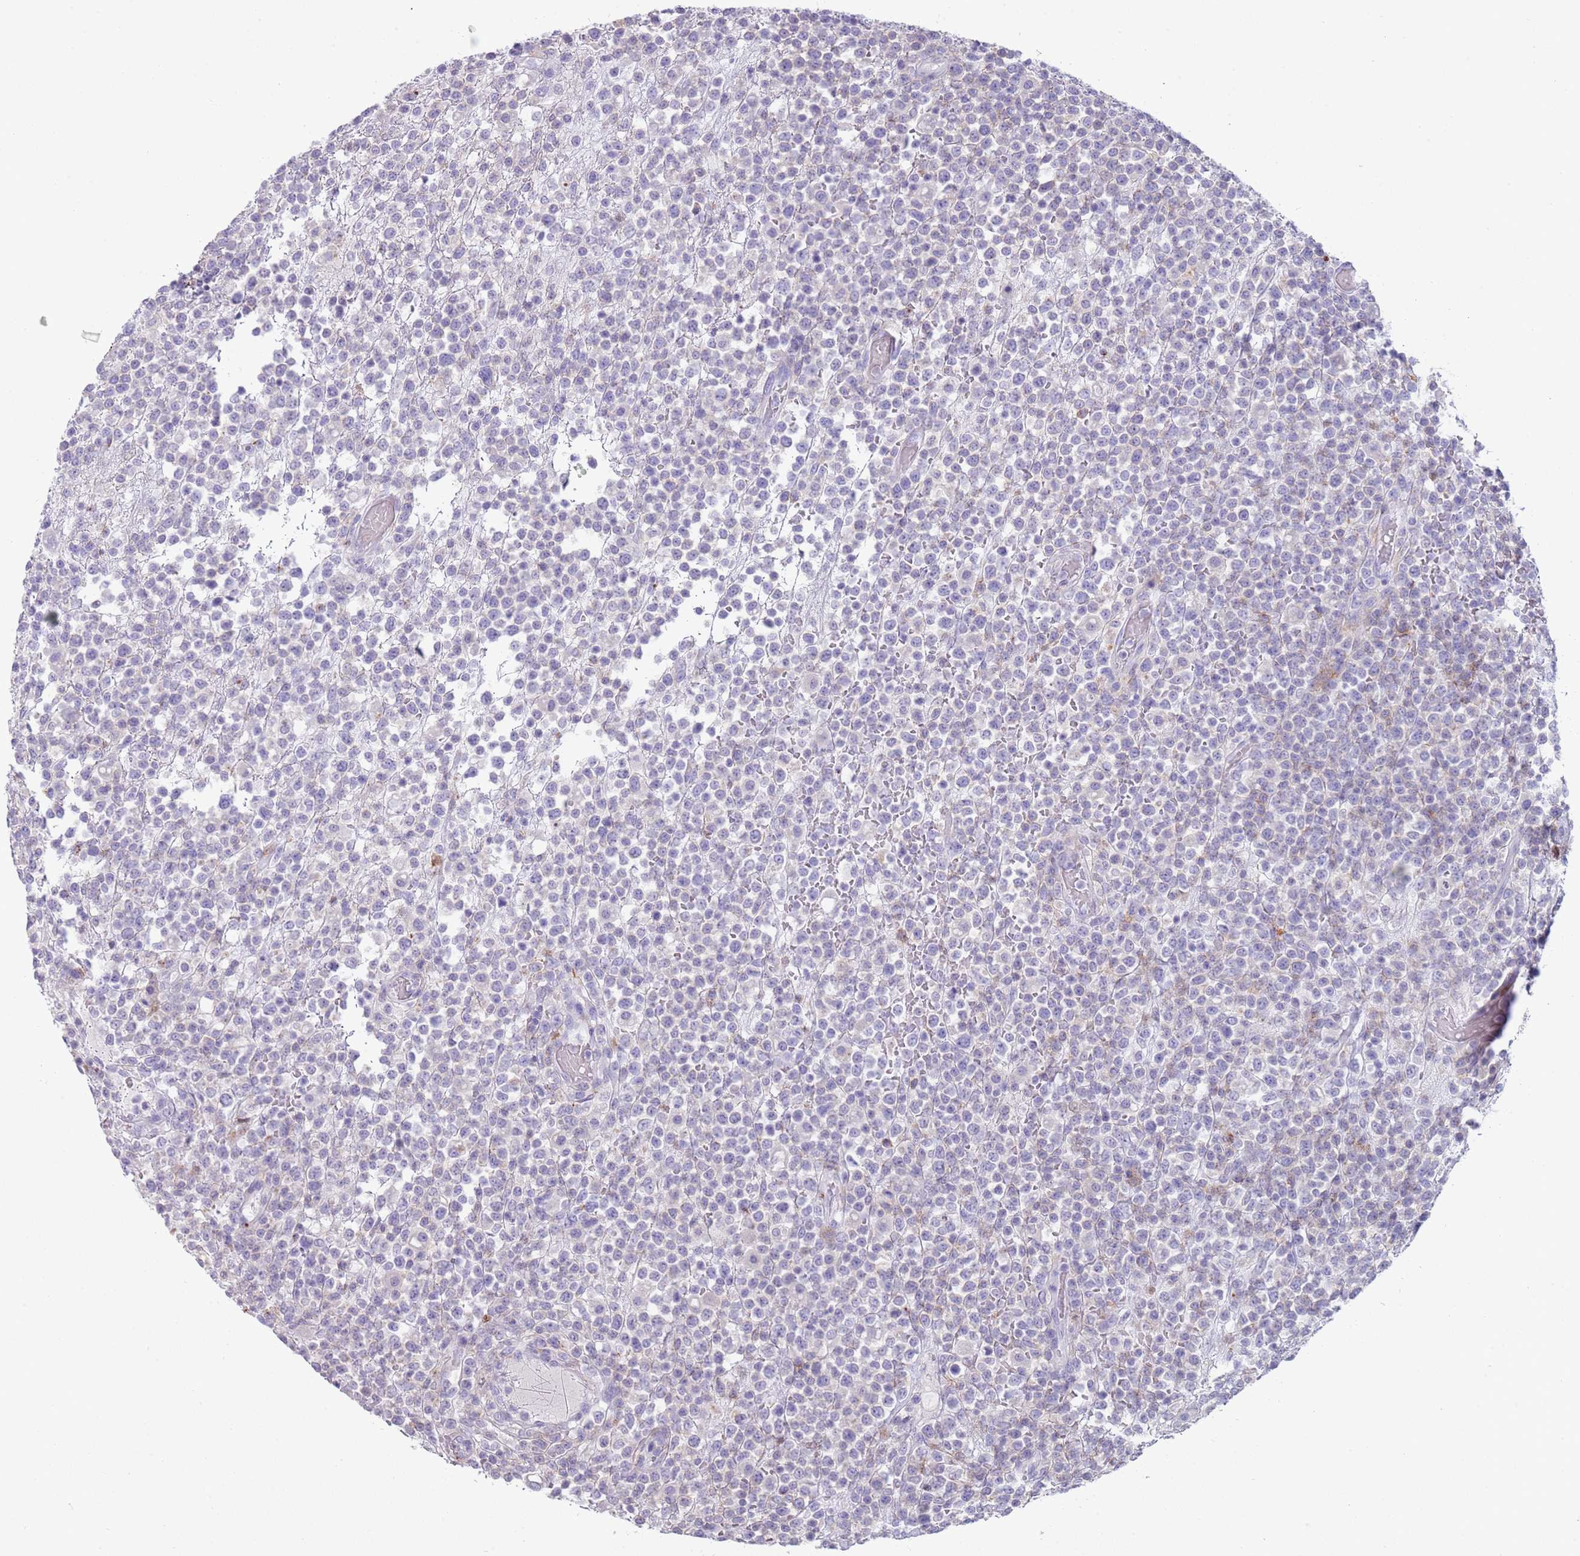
{"staining": {"intensity": "negative", "quantity": "none", "location": "none"}, "tissue": "lymphoma", "cell_type": "Tumor cells", "image_type": "cancer", "snomed": [{"axis": "morphology", "description": "Malignant lymphoma, non-Hodgkin's type, High grade"}, {"axis": "topography", "description": "Colon"}], "caption": "IHC of high-grade malignant lymphoma, non-Hodgkin's type shows no positivity in tumor cells.", "gene": "NBPF20", "patient": {"sex": "female", "age": 53}}